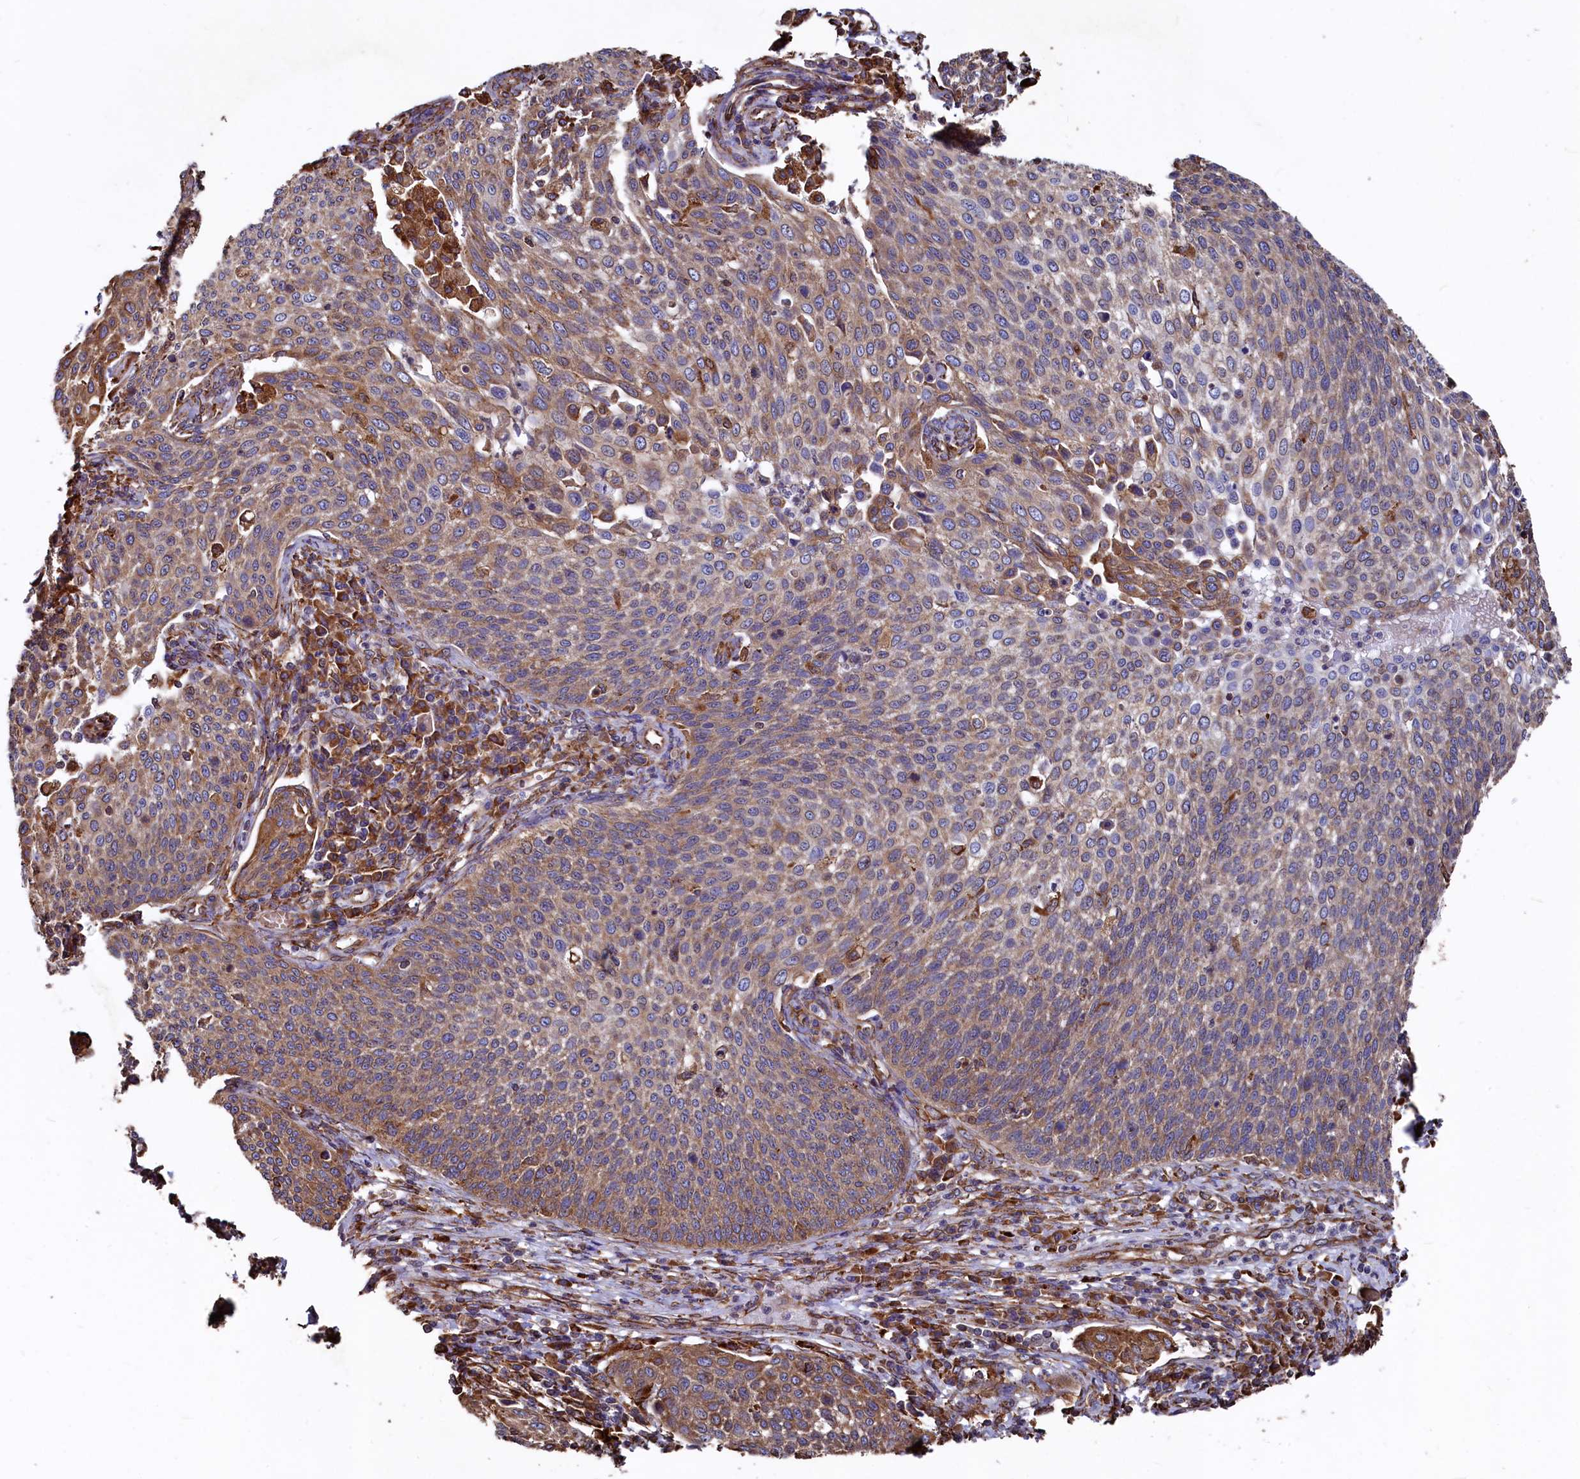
{"staining": {"intensity": "moderate", "quantity": ">75%", "location": "cytoplasmic/membranous"}, "tissue": "cervical cancer", "cell_type": "Tumor cells", "image_type": "cancer", "snomed": [{"axis": "morphology", "description": "Squamous cell carcinoma, NOS"}, {"axis": "topography", "description": "Cervix"}], "caption": "Immunohistochemical staining of cervical squamous cell carcinoma displays medium levels of moderate cytoplasmic/membranous staining in about >75% of tumor cells.", "gene": "NEURL1B", "patient": {"sex": "female", "age": 34}}